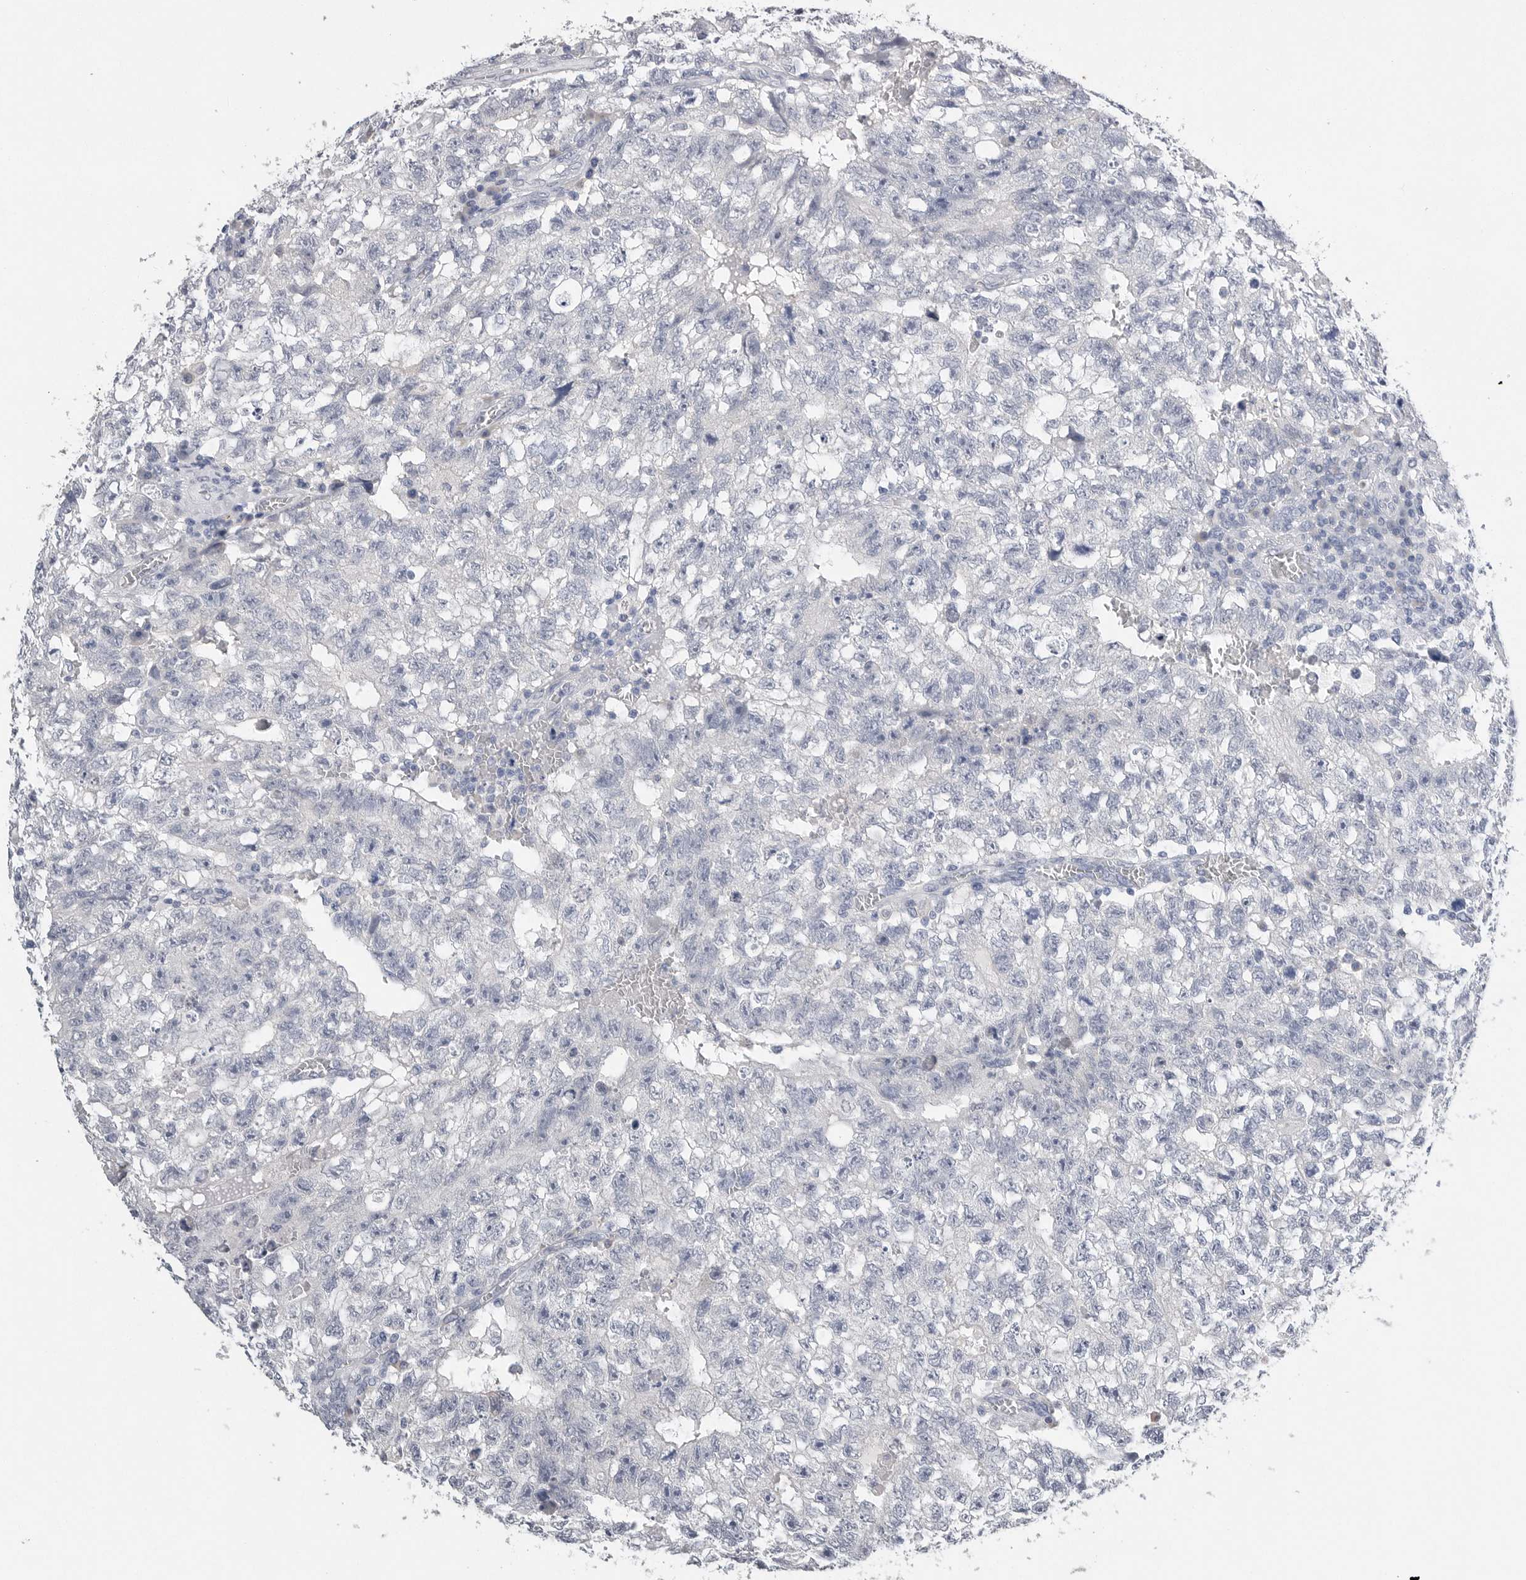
{"staining": {"intensity": "negative", "quantity": "none", "location": "none"}, "tissue": "testis cancer", "cell_type": "Tumor cells", "image_type": "cancer", "snomed": [{"axis": "morphology", "description": "Seminoma, NOS"}, {"axis": "morphology", "description": "Carcinoma, Embryonal, NOS"}, {"axis": "topography", "description": "Testis"}], "caption": "The immunohistochemistry (IHC) image has no significant positivity in tumor cells of testis seminoma tissue.", "gene": "FABP6", "patient": {"sex": "male", "age": 38}}